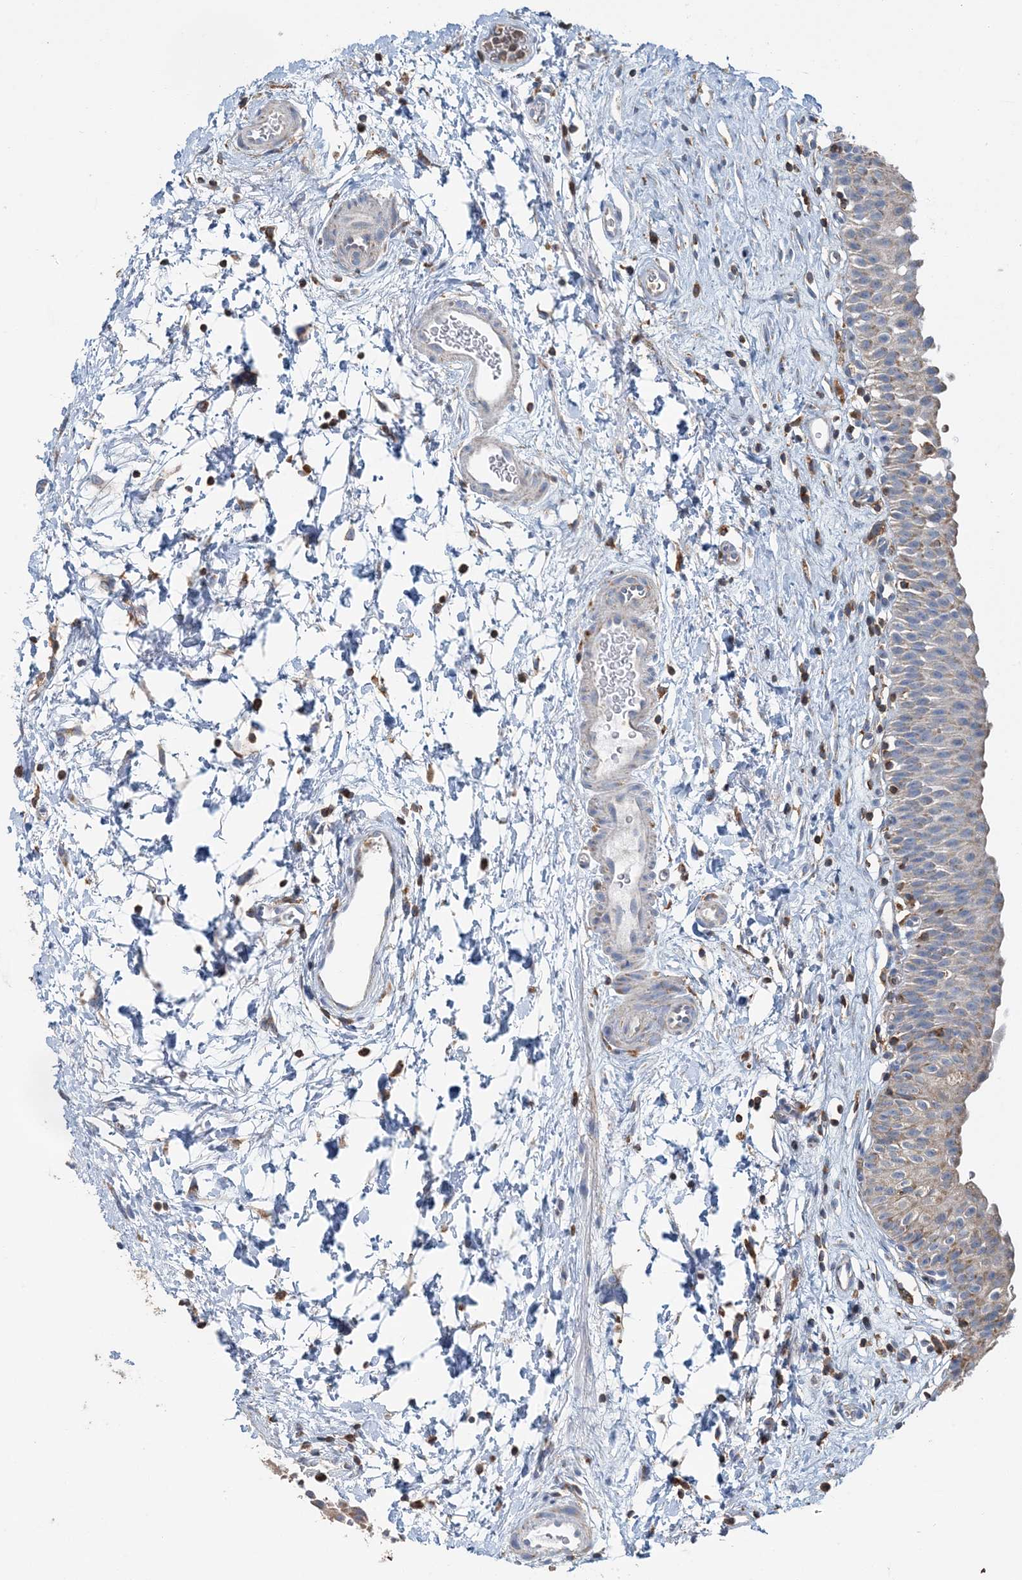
{"staining": {"intensity": "moderate", "quantity": "<25%", "location": "cytoplasmic/membranous"}, "tissue": "urinary bladder", "cell_type": "Urothelial cells", "image_type": "normal", "snomed": [{"axis": "morphology", "description": "Normal tissue, NOS"}, {"axis": "topography", "description": "Urinary bladder"}], "caption": "The image demonstrates staining of normal urinary bladder, revealing moderate cytoplasmic/membranous protein positivity (brown color) within urothelial cells.", "gene": "TMLHE", "patient": {"sex": "male", "age": 51}}